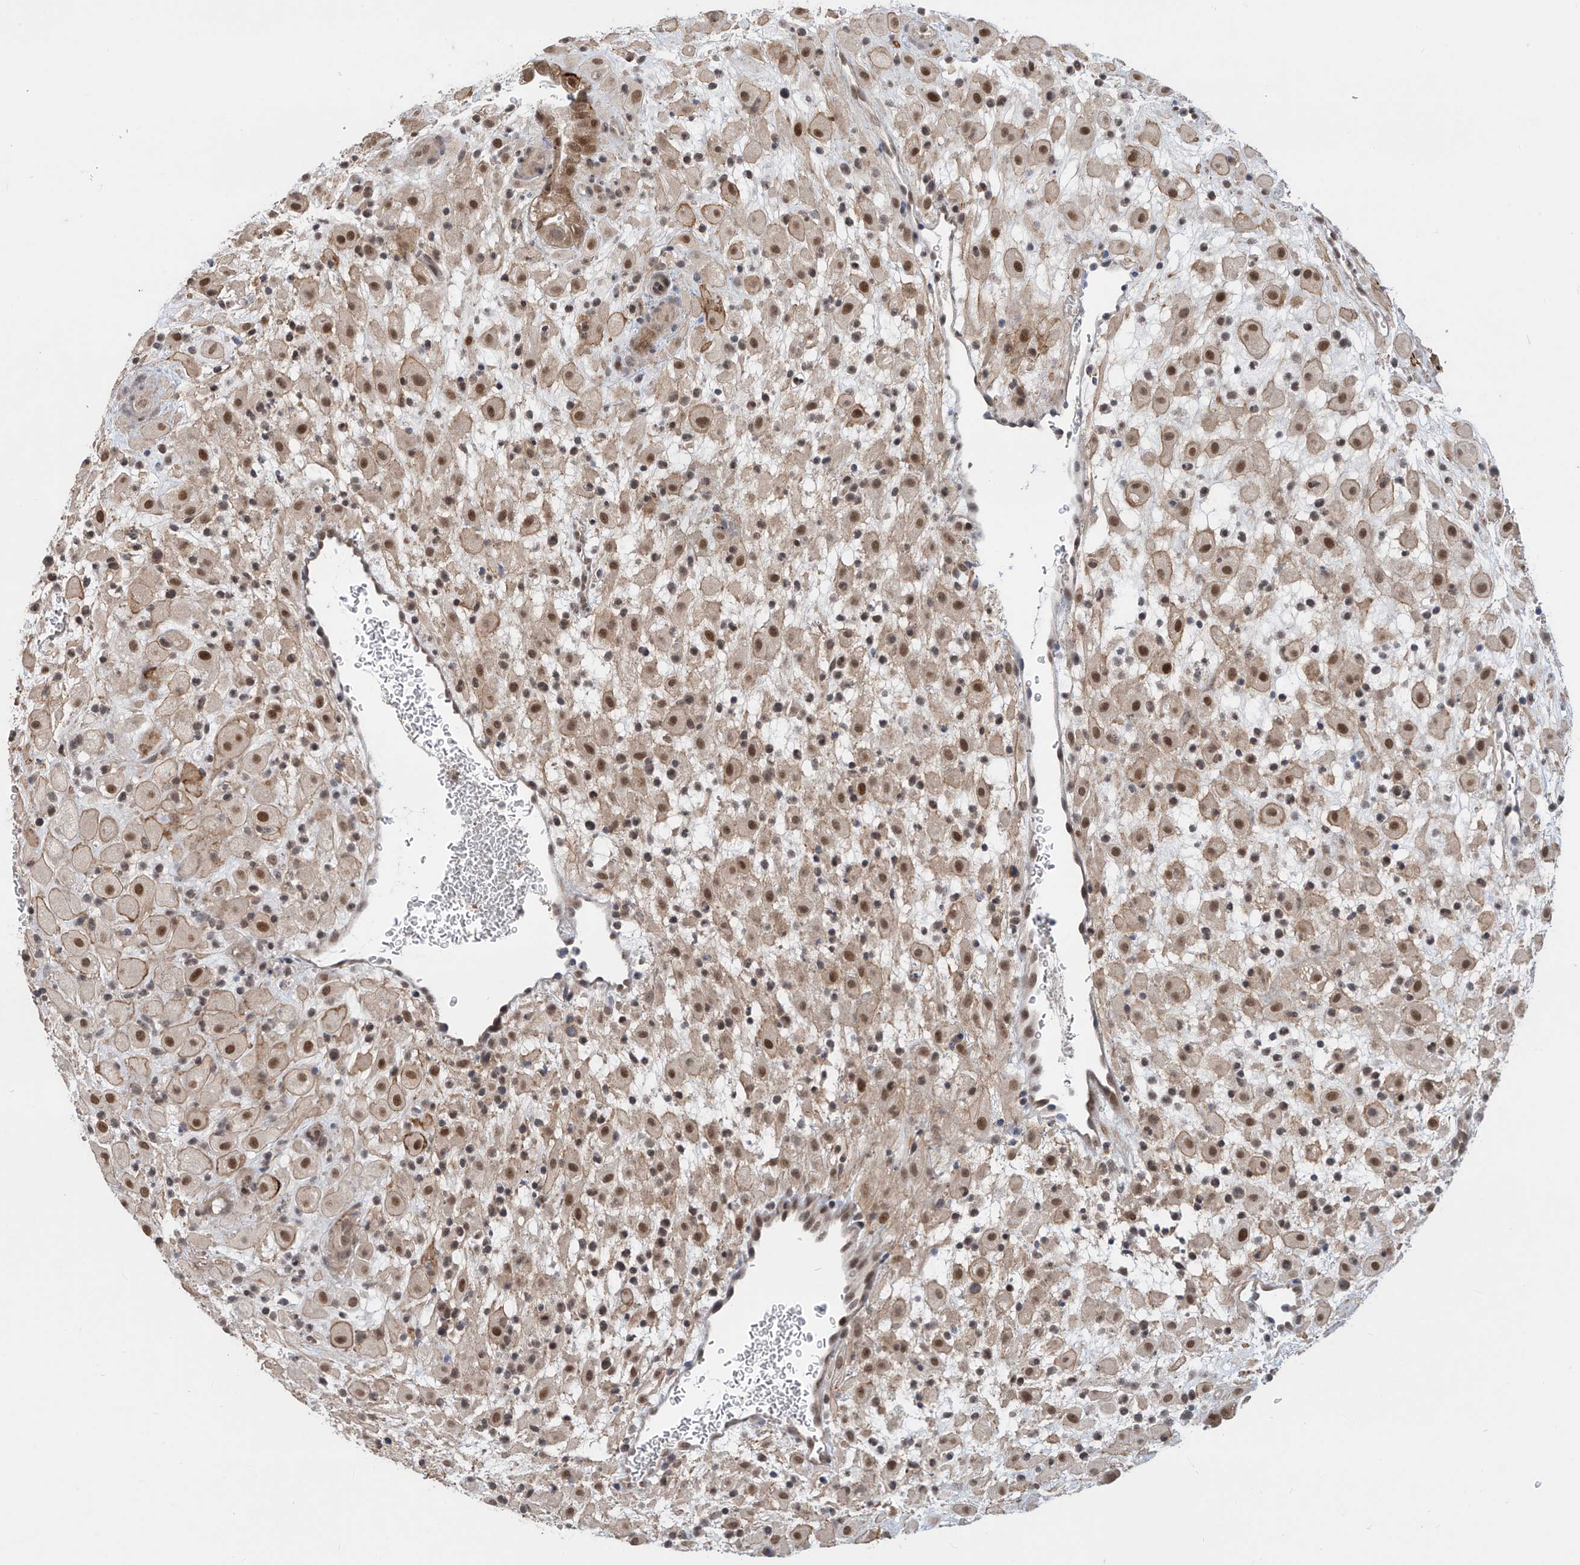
{"staining": {"intensity": "moderate", "quantity": ">75%", "location": "nuclear"}, "tissue": "placenta", "cell_type": "Decidual cells", "image_type": "normal", "snomed": [{"axis": "morphology", "description": "Normal tissue, NOS"}, {"axis": "topography", "description": "Placenta"}], "caption": "A brown stain shows moderate nuclear positivity of a protein in decidual cells of normal human placenta. The staining was performed using DAB (3,3'-diaminobenzidine), with brown indicating positive protein expression. Nuclei are stained blue with hematoxylin.", "gene": "LAGE3", "patient": {"sex": "female", "age": 35}}